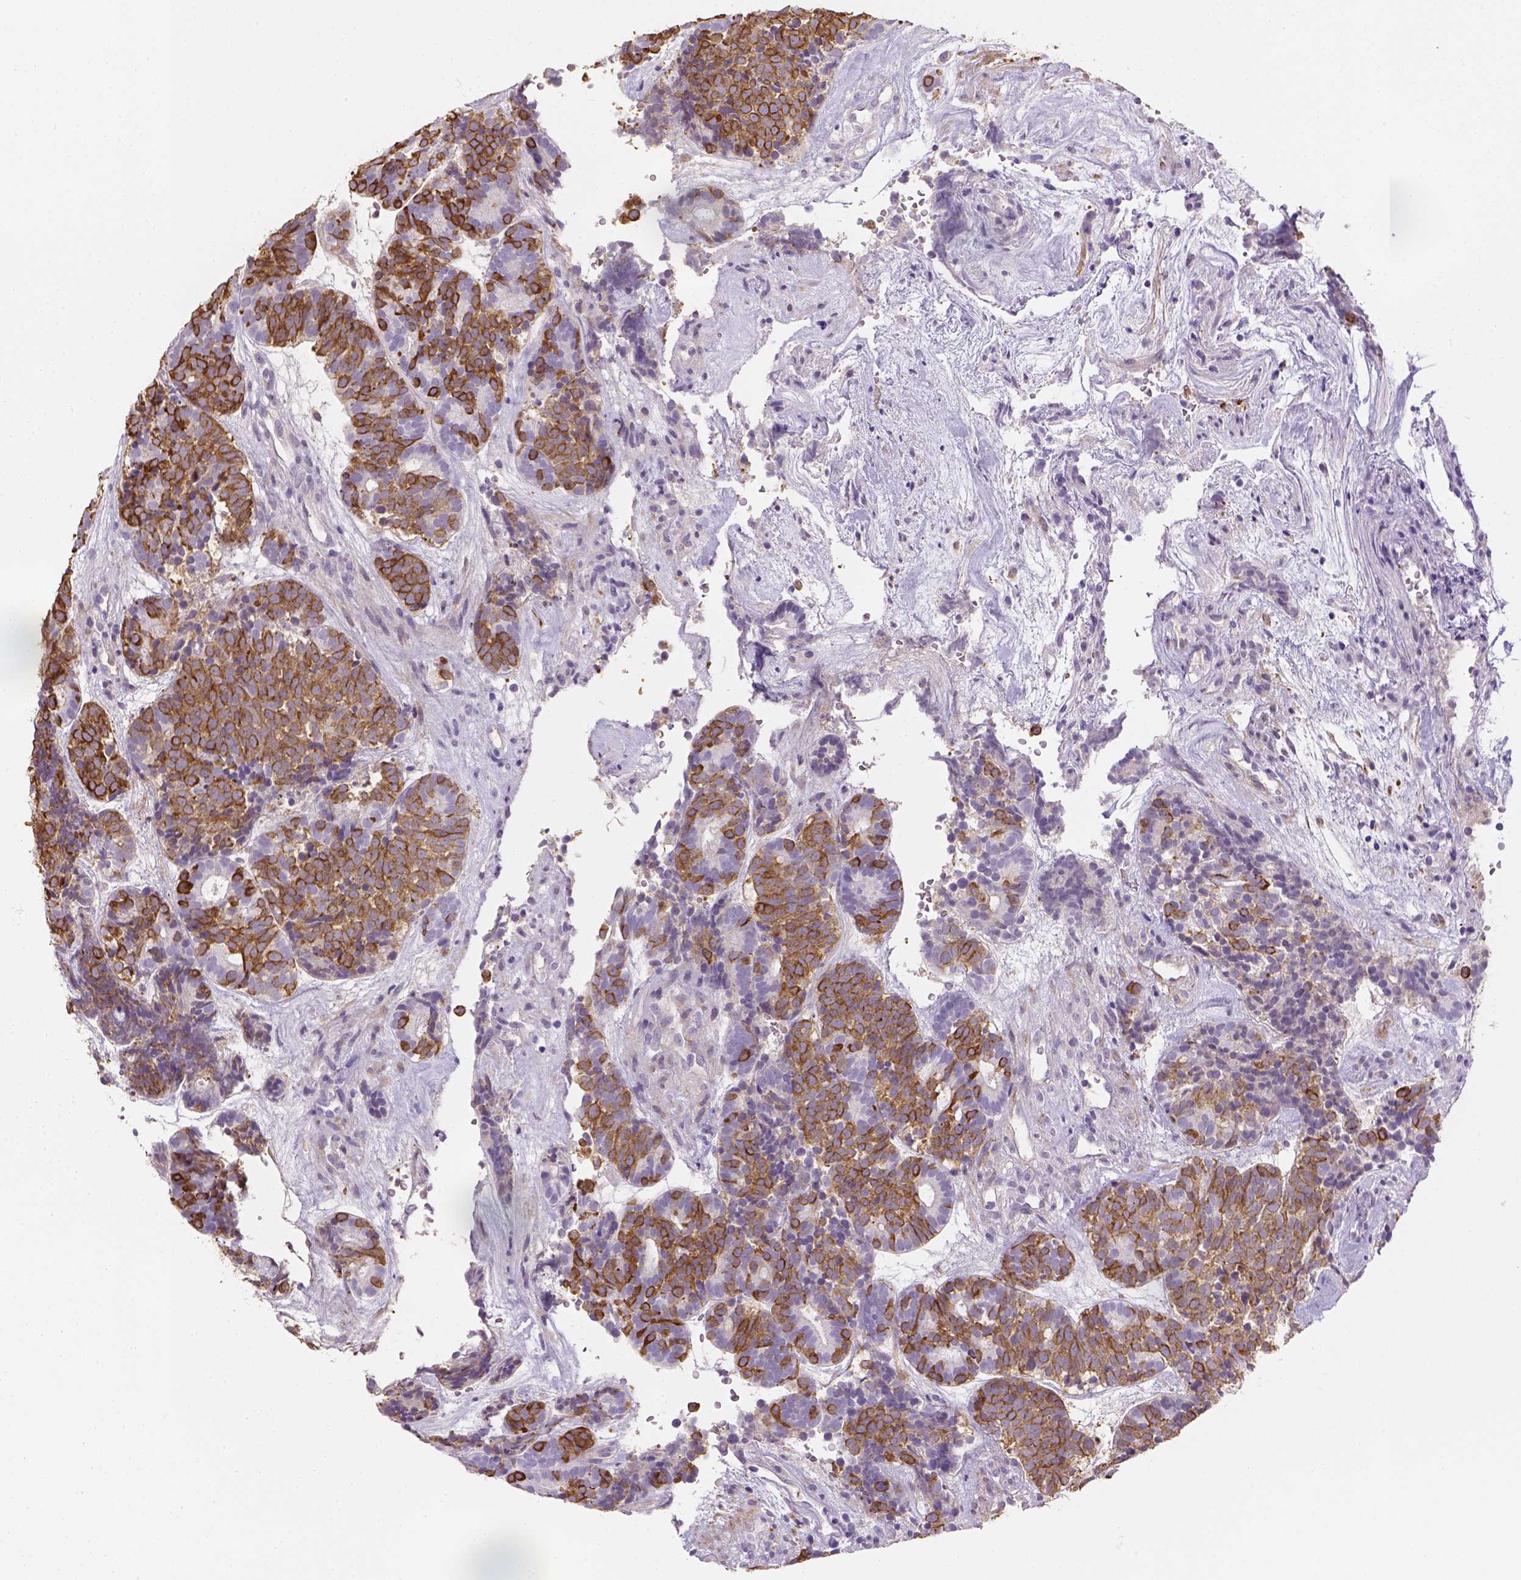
{"staining": {"intensity": "strong", "quantity": ">75%", "location": "cytoplasmic/membranous"}, "tissue": "head and neck cancer", "cell_type": "Tumor cells", "image_type": "cancer", "snomed": [{"axis": "morphology", "description": "Adenocarcinoma, NOS"}, {"axis": "topography", "description": "Head-Neck"}], "caption": "Immunohistochemistry (IHC) staining of adenocarcinoma (head and neck), which exhibits high levels of strong cytoplasmic/membranous expression in about >75% of tumor cells indicating strong cytoplasmic/membranous protein staining. The staining was performed using DAB (3,3'-diaminobenzidine) (brown) for protein detection and nuclei were counterstained in hematoxylin (blue).", "gene": "CACNB1", "patient": {"sex": "female", "age": 81}}